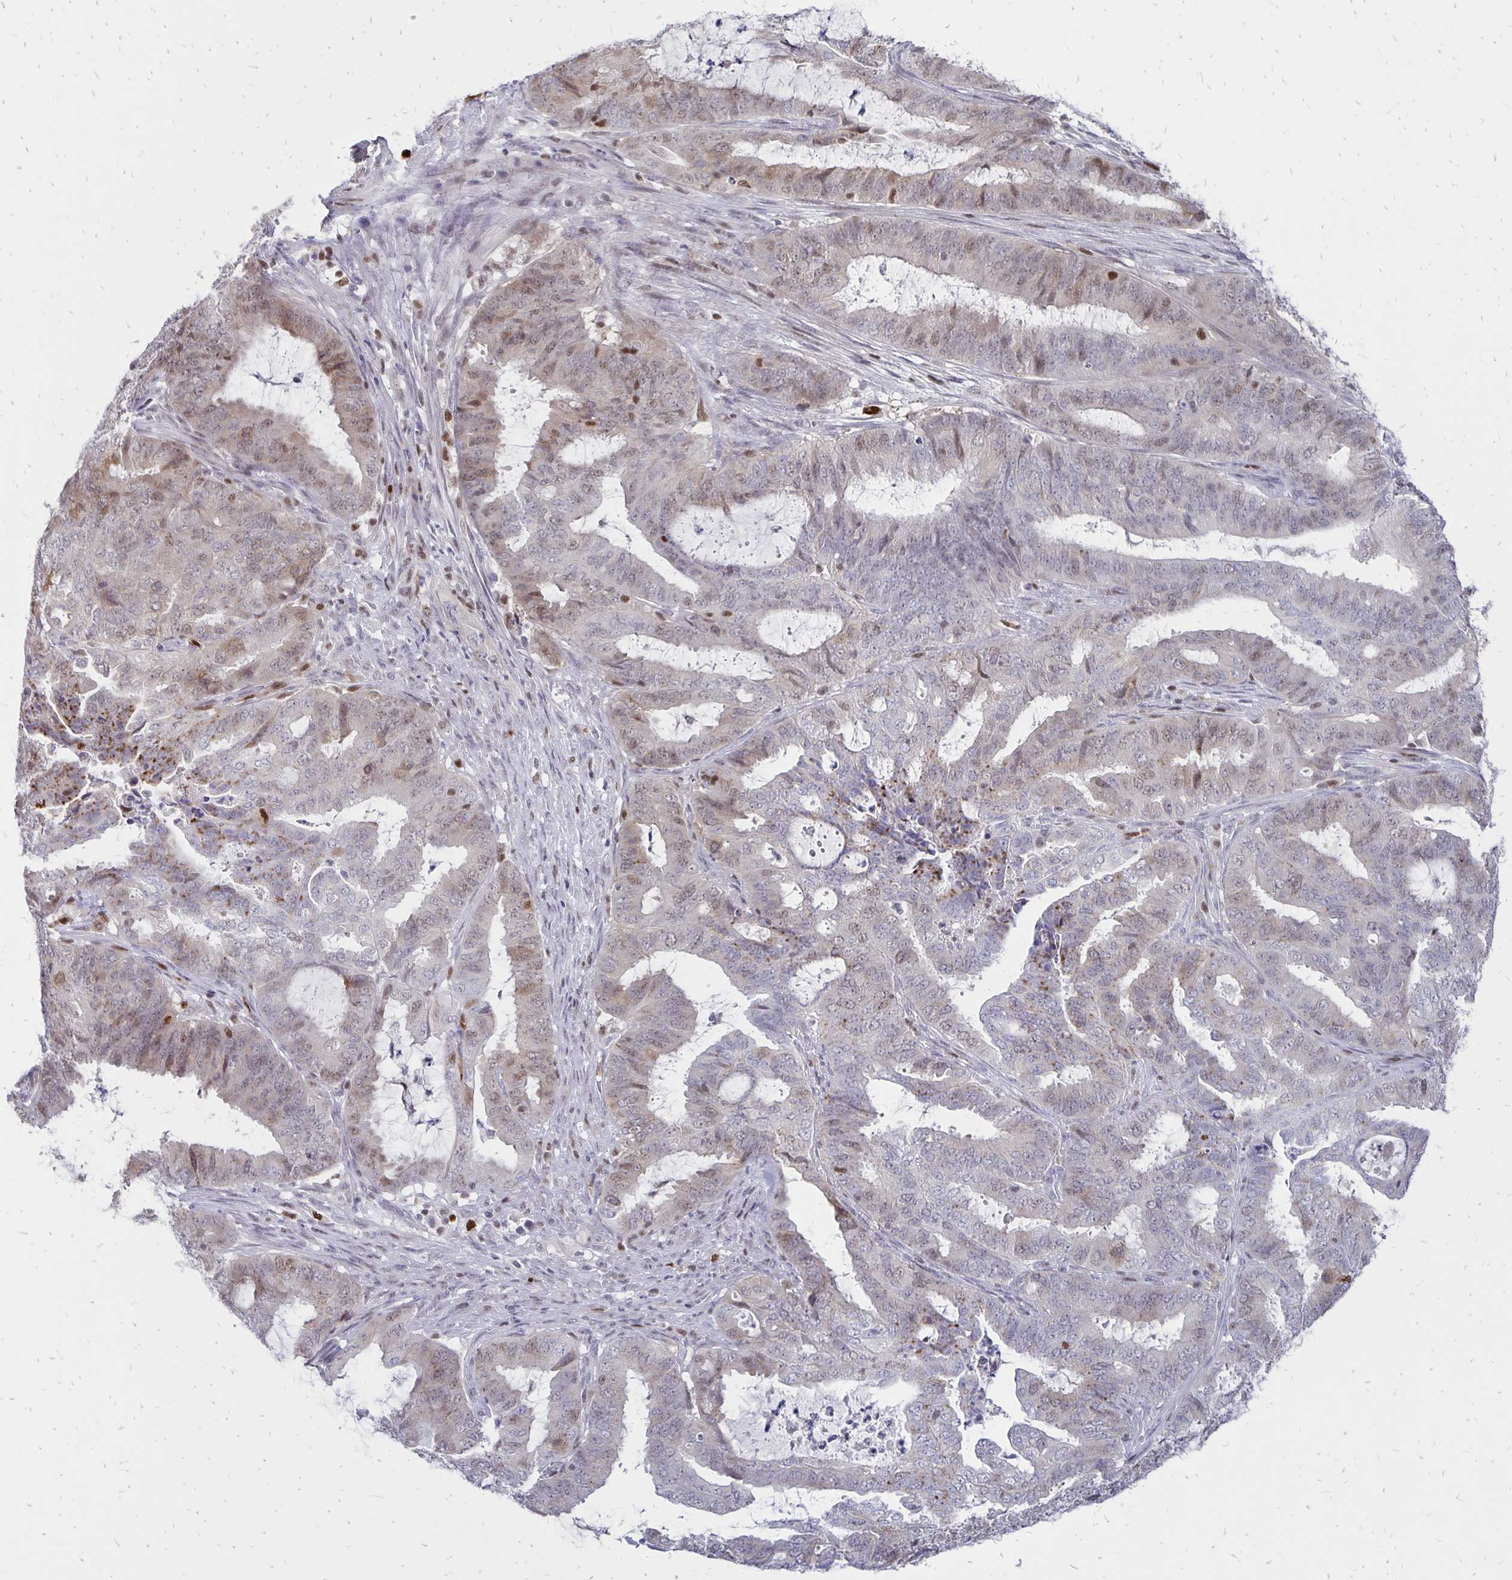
{"staining": {"intensity": "weak", "quantity": "25%-75%", "location": "nuclear"}, "tissue": "endometrial cancer", "cell_type": "Tumor cells", "image_type": "cancer", "snomed": [{"axis": "morphology", "description": "Adenocarcinoma, NOS"}, {"axis": "topography", "description": "Endometrium"}], "caption": "Endometrial cancer tissue demonstrates weak nuclear staining in about 25%-75% of tumor cells", "gene": "DCK", "patient": {"sex": "female", "age": 51}}